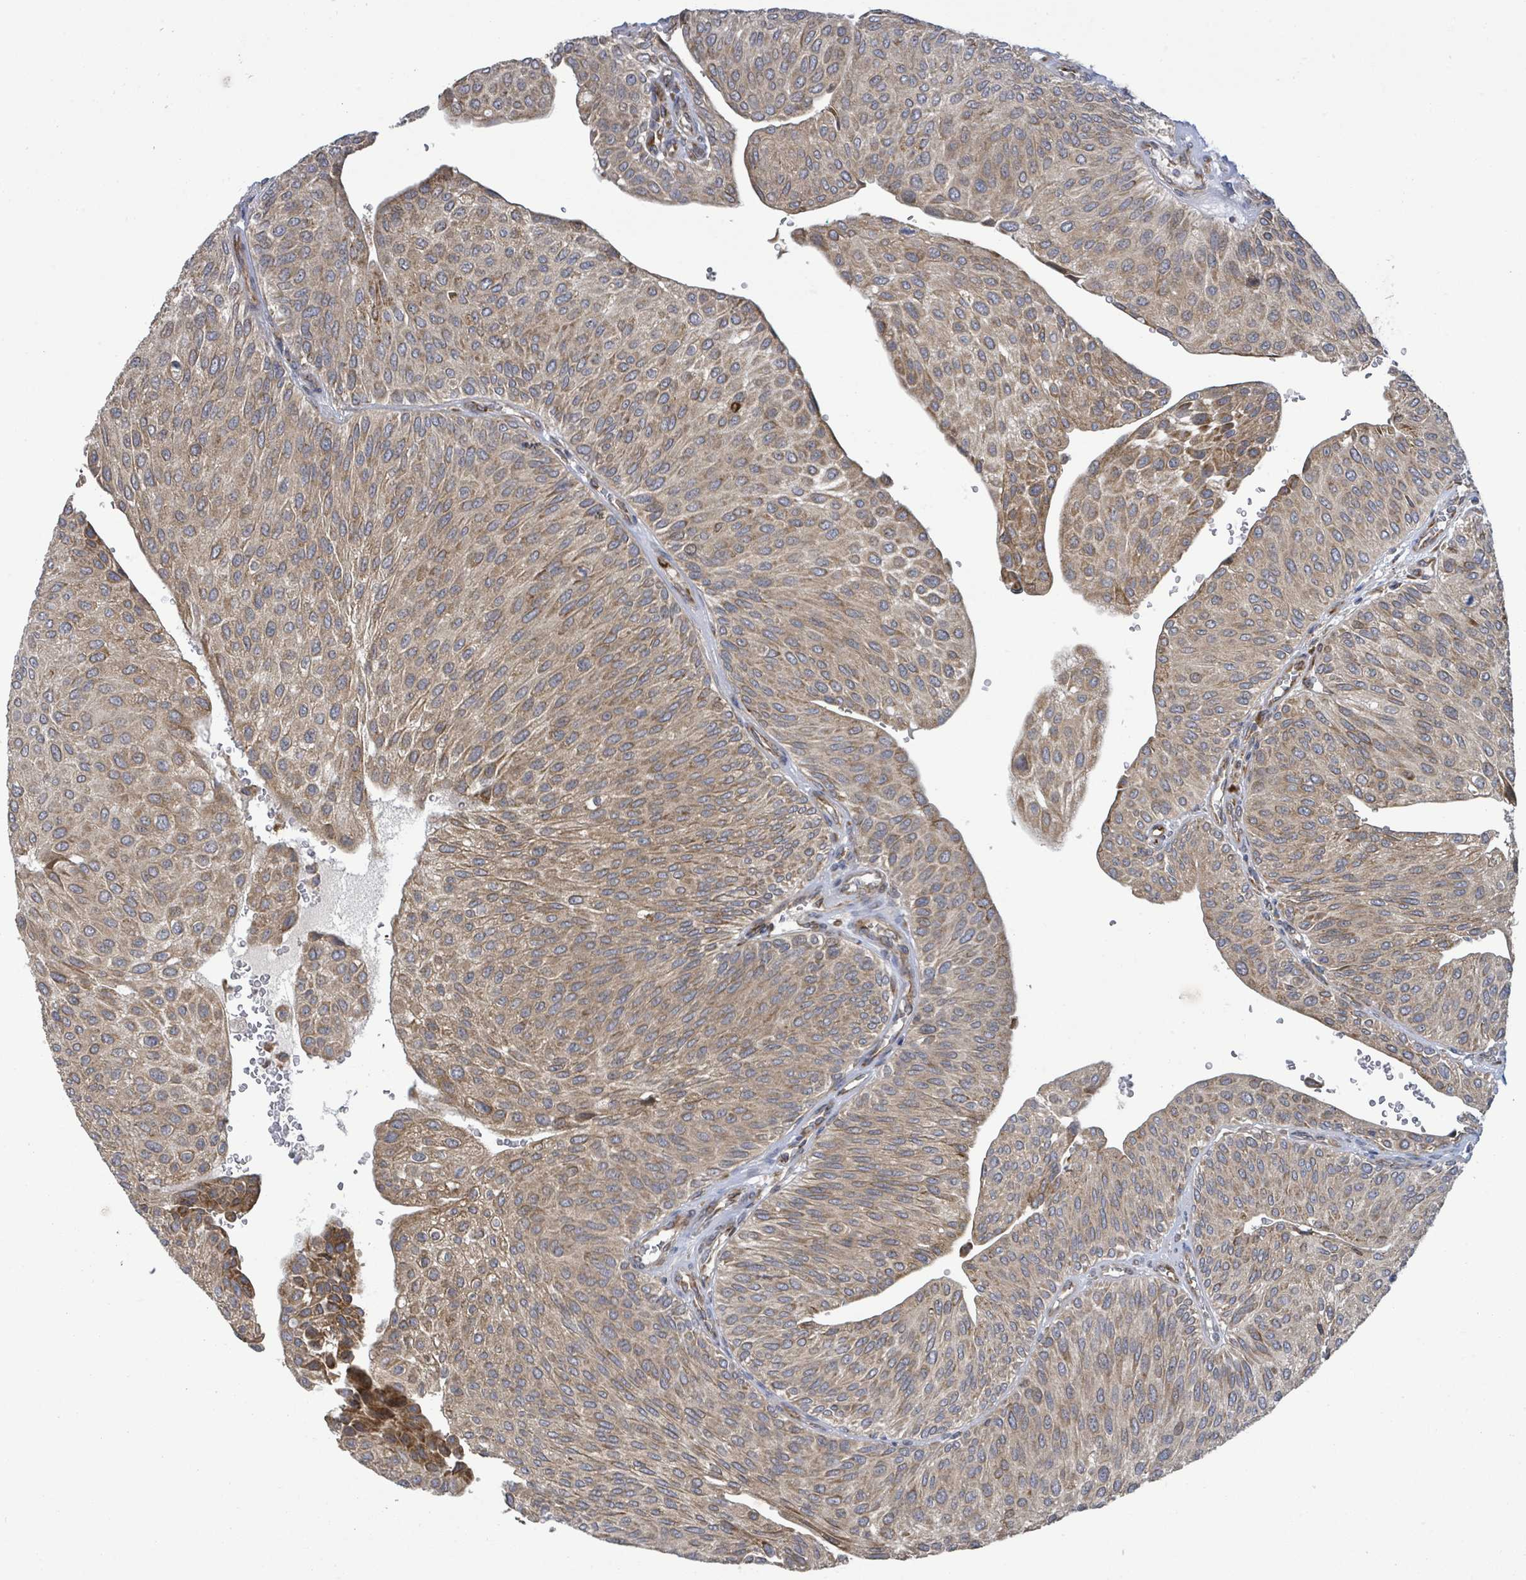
{"staining": {"intensity": "moderate", "quantity": ">75%", "location": "cytoplasmic/membranous"}, "tissue": "urothelial cancer", "cell_type": "Tumor cells", "image_type": "cancer", "snomed": [{"axis": "morphology", "description": "Urothelial carcinoma, NOS"}, {"axis": "topography", "description": "Urinary bladder"}], "caption": "High-power microscopy captured an immunohistochemistry (IHC) photomicrograph of transitional cell carcinoma, revealing moderate cytoplasmic/membranous expression in approximately >75% of tumor cells. (DAB (3,3'-diaminobenzidine) IHC, brown staining for protein, blue staining for nuclei).", "gene": "NOMO1", "patient": {"sex": "male", "age": 67}}